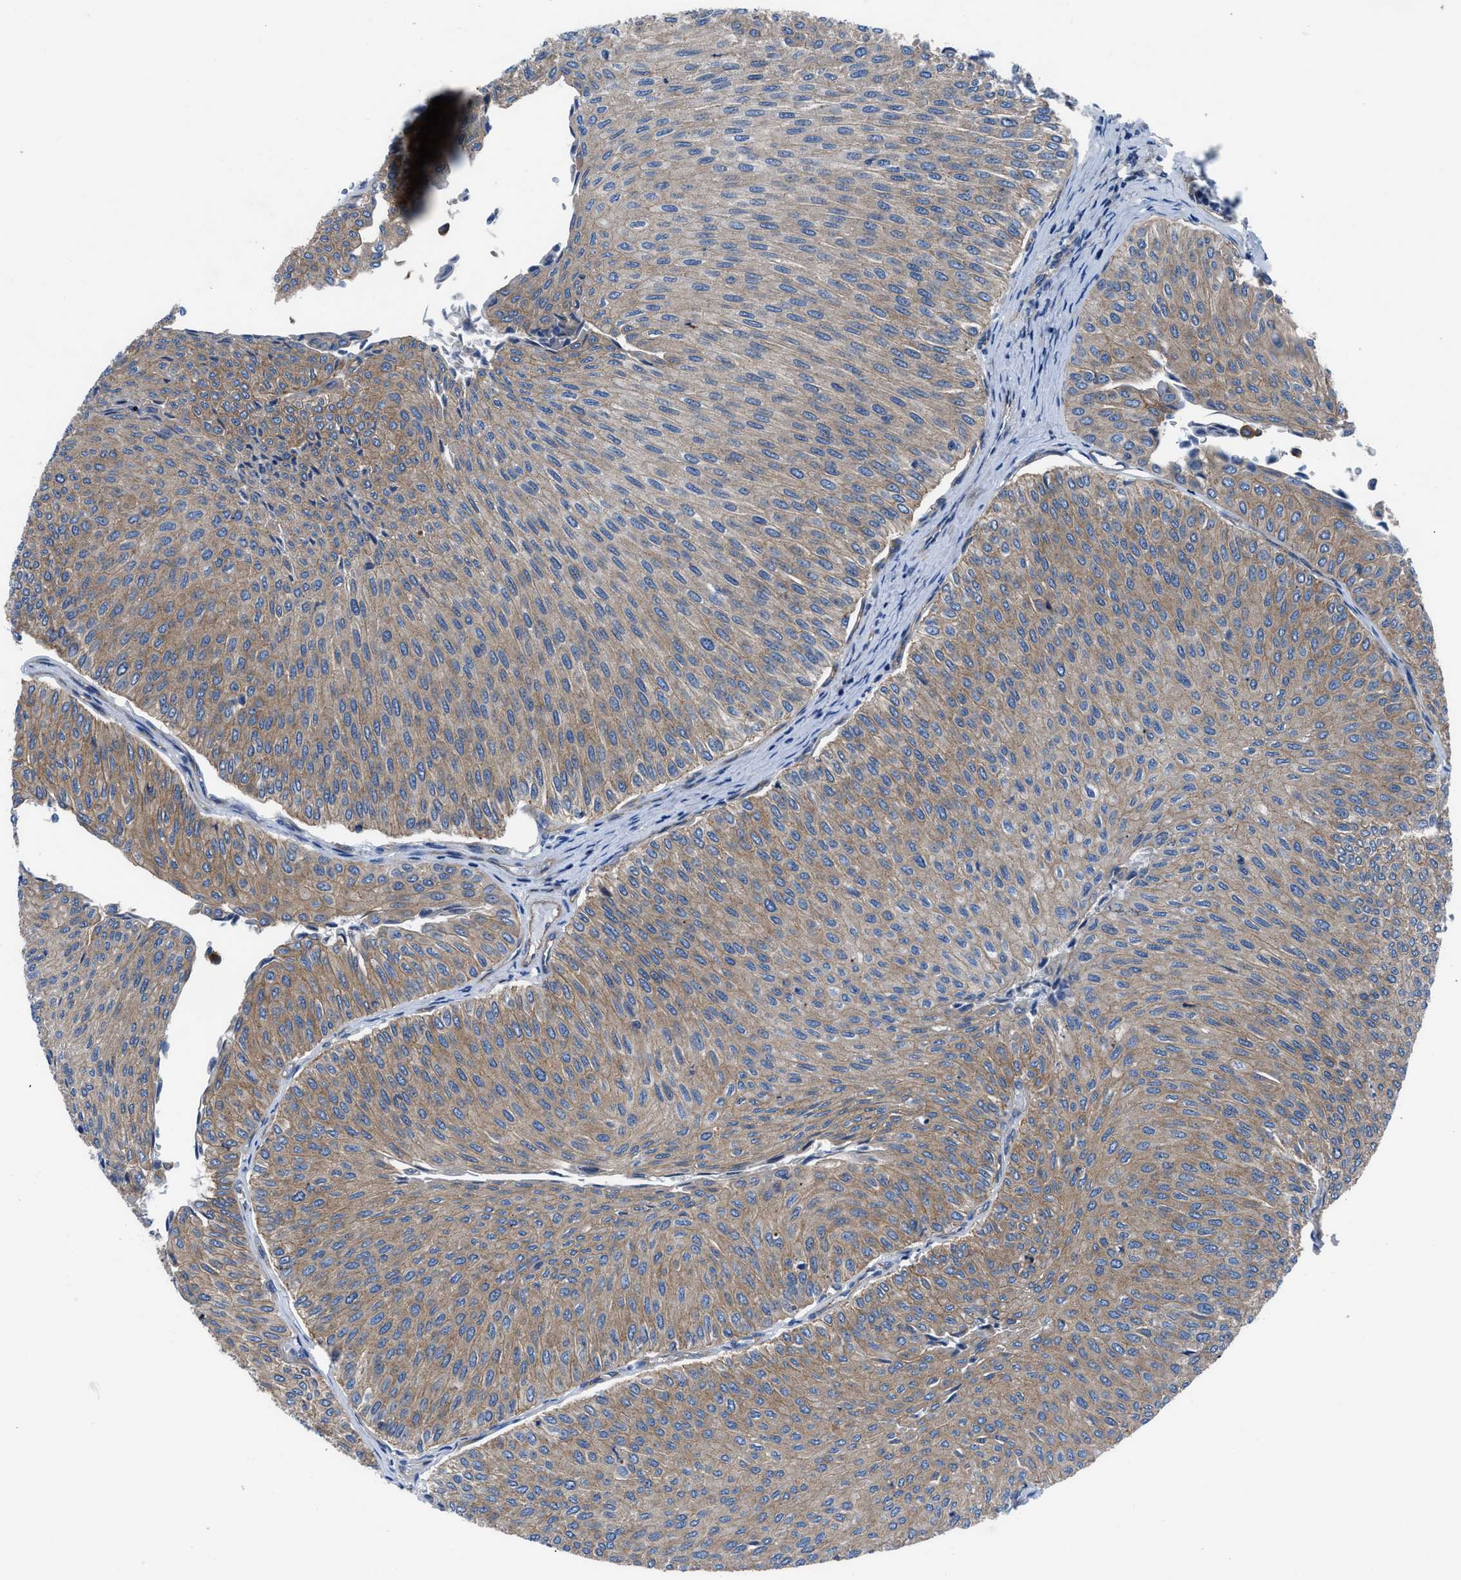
{"staining": {"intensity": "moderate", "quantity": ">75%", "location": "cytoplasmic/membranous"}, "tissue": "urothelial cancer", "cell_type": "Tumor cells", "image_type": "cancer", "snomed": [{"axis": "morphology", "description": "Urothelial carcinoma, Low grade"}, {"axis": "topography", "description": "Urinary bladder"}], "caption": "Urothelial cancer tissue exhibits moderate cytoplasmic/membranous staining in approximately >75% of tumor cells", "gene": "TRIP4", "patient": {"sex": "male", "age": 78}}